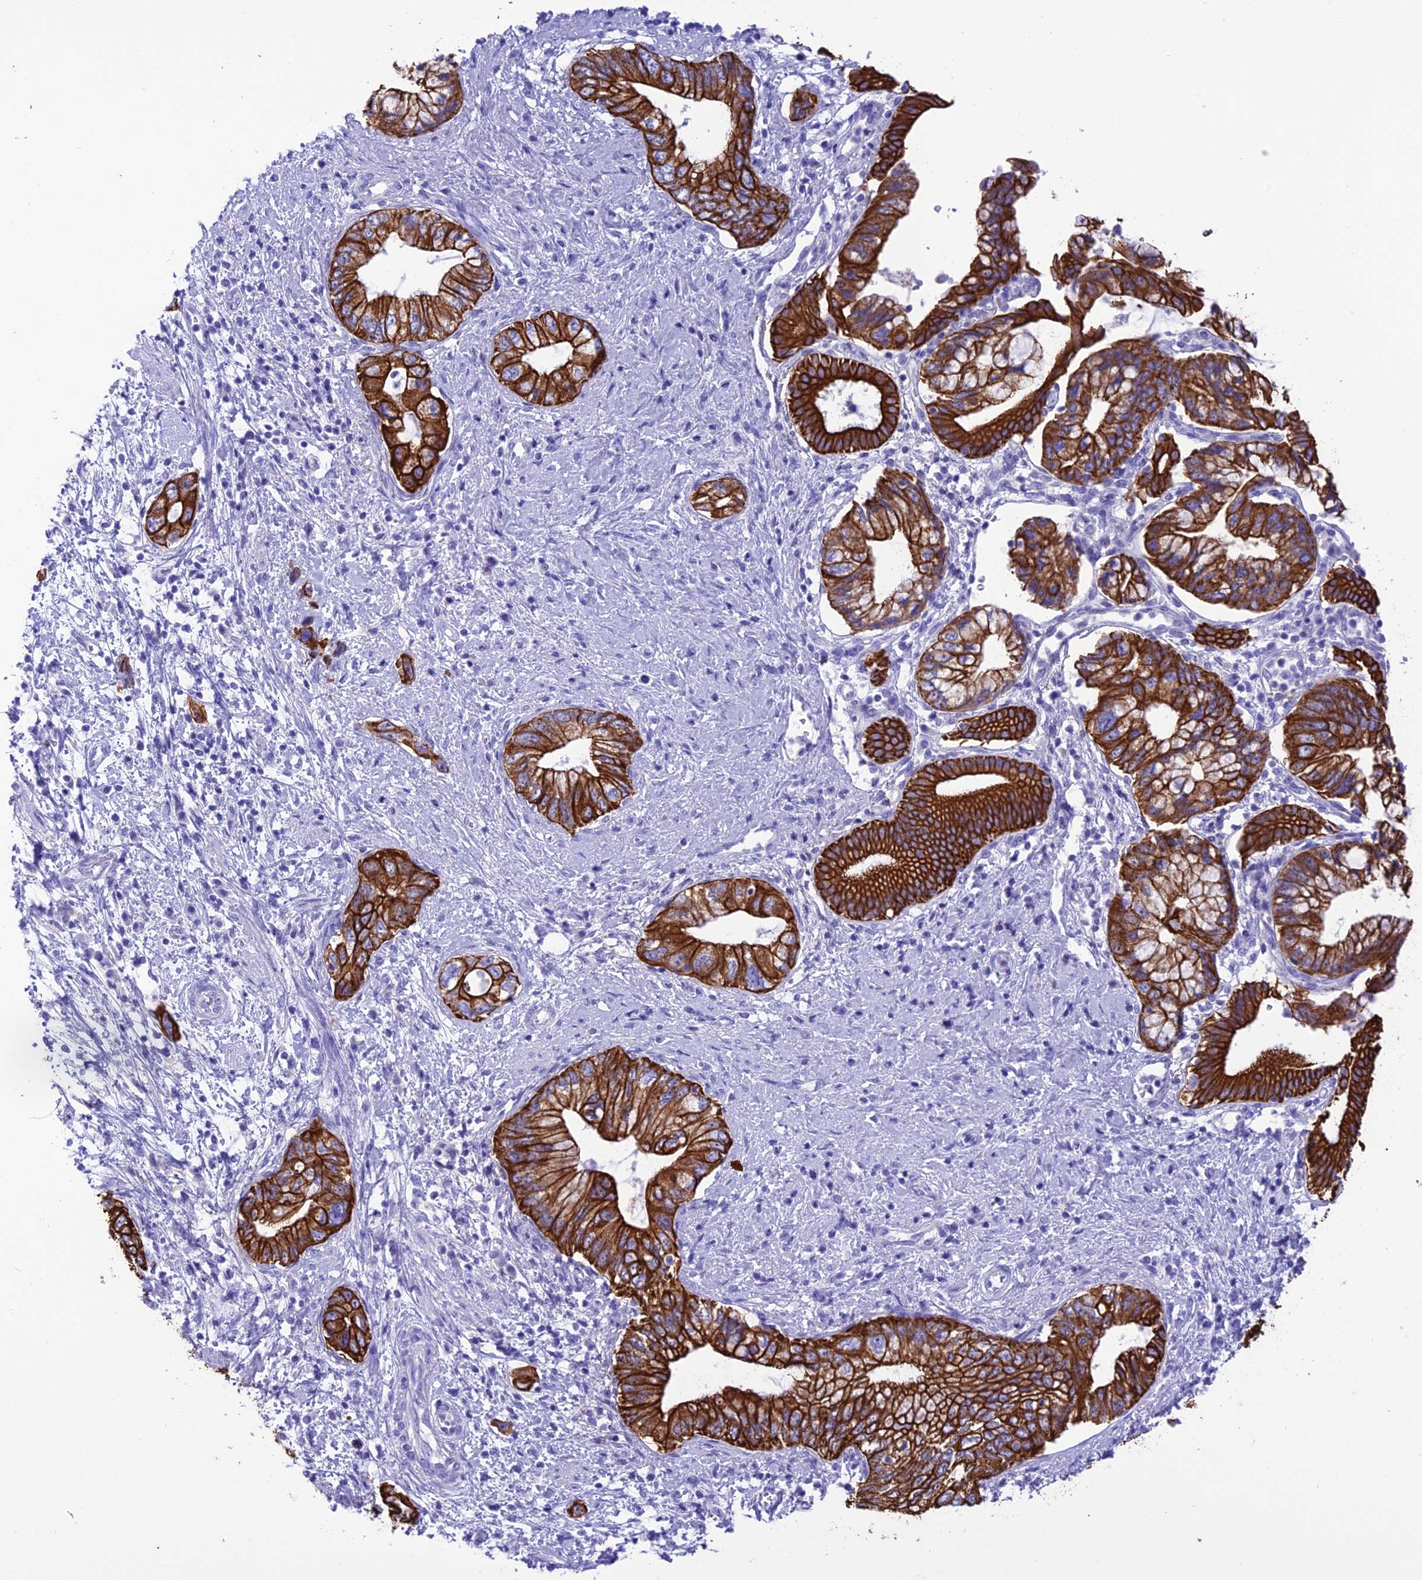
{"staining": {"intensity": "strong", "quantity": ">75%", "location": "cytoplasmic/membranous"}, "tissue": "pancreatic cancer", "cell_type": "Tumor cells", "image_type": "cancer", "snomed": [{"axis": "morphology", "description": "Adenocarcinoma, NOS"}, {"axis": "topography", "description": "Pancreas"}], "caption": "Immunohistochemical staining of human adenocarcinoma (pancreatic) reveals high levels of strong cytoplasmic/membranous positivity in approximately >75% of tumor cells.", "gene": "VPS52", "patient": {"sex": "female", "age": 73}}